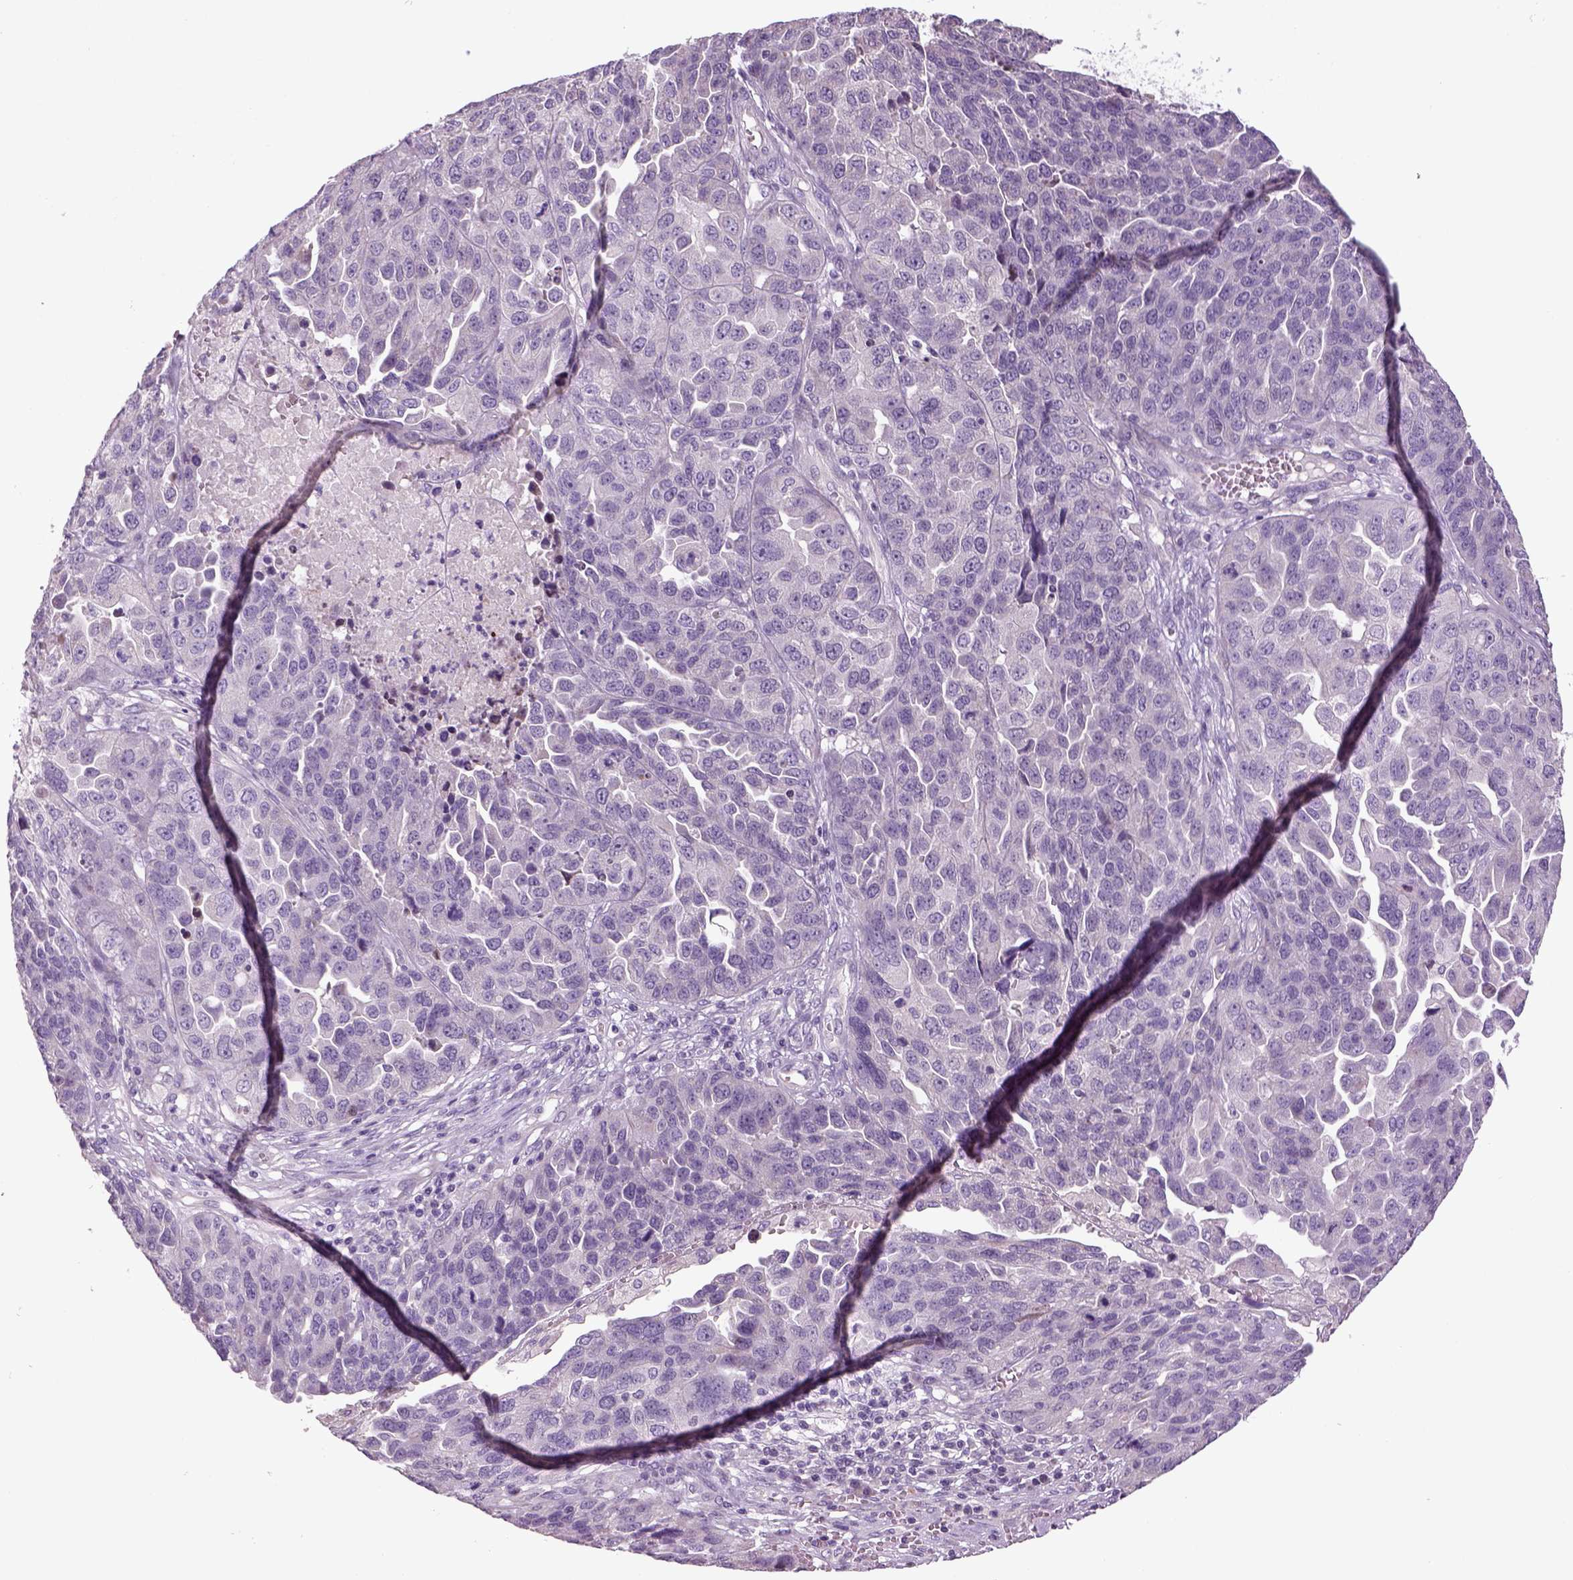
{"staining": {"intensity": "negative", "quantity": "none", "location": "none"}, "tissue": "ovarian cancer", "cell_type": "Tumor cells", "image_type": "cancer", "snomed": [{"axis": "morphology", "description": "Cystadenocarcinoma, serous, NOS"}, {"axis": "topography", "description": "Ovary"}], "caption": "DAB immunohistochemical staining of serous cystadenocarcinoma (ovarian) reveals no significant expression in tumor cells. (Stains: DAB (3,3'-diaminobenzidine) immunohistochemistry (IHC) with hematoxylin counter stain, Microscopy: brightfield microscopy at high magnification).", "gene": "NUDT6", "patient": {"sex": "female", "age": 87}}